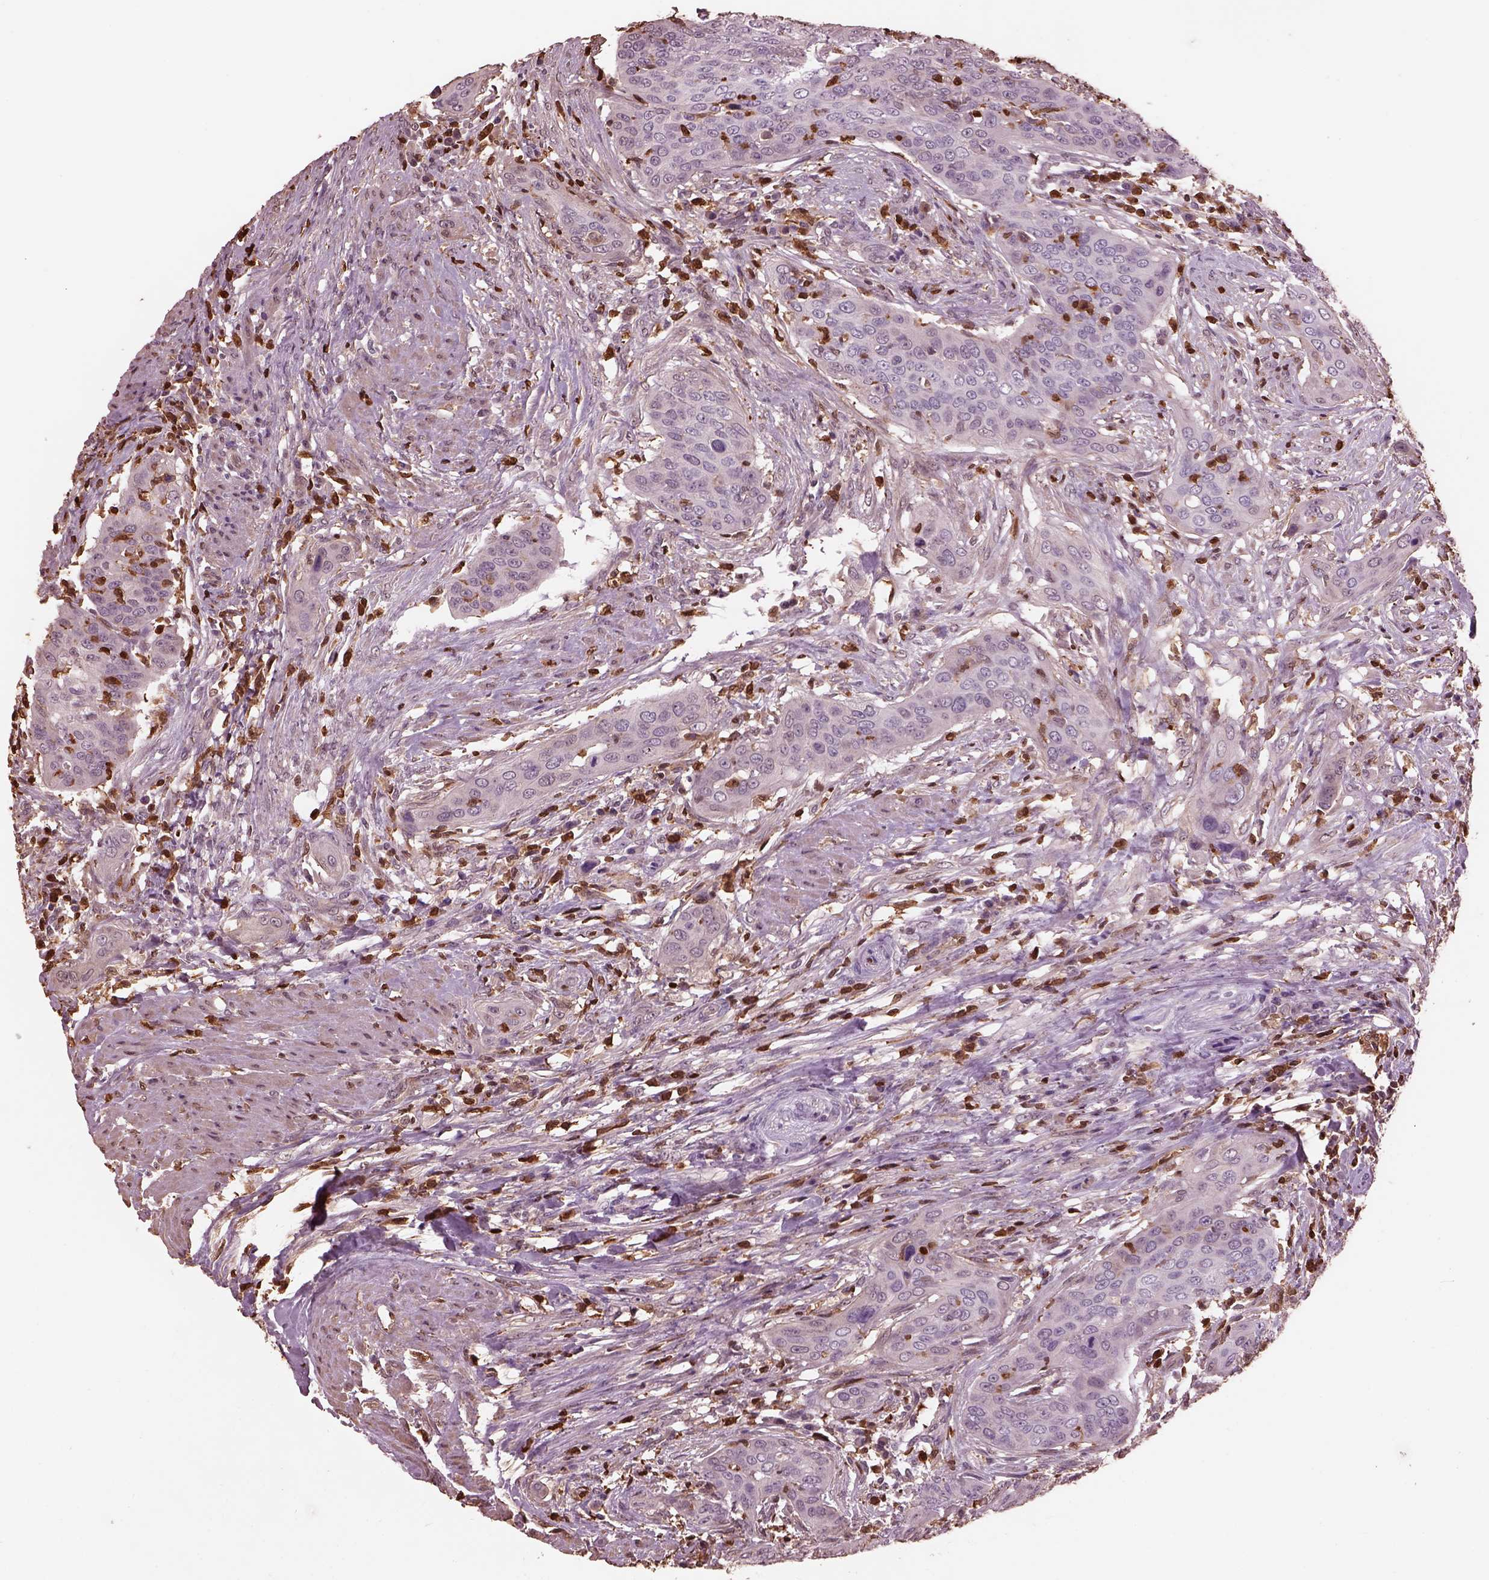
{"staining": {"intensity": "negative", "quantity": "none", "location": "none"}, "tissue": "urothelial cancer", "cell_type": "Tumor cells", "image_type": "cancer", "snomed": [{"axis": "morphology", "description": "Urothelial carcinoma, High grade"}, {"axis": "topography", "description": "Urinary bladder"}], "caption": "Tumor cells are negative for protein expression in human urothelial cancer. (DAB (3,3'-diaminobenzidine) immunohistochemistry with hematoxylin counter stain).", "gene": "IL31RA", "patient": {"sex": "male", "age": 82}}